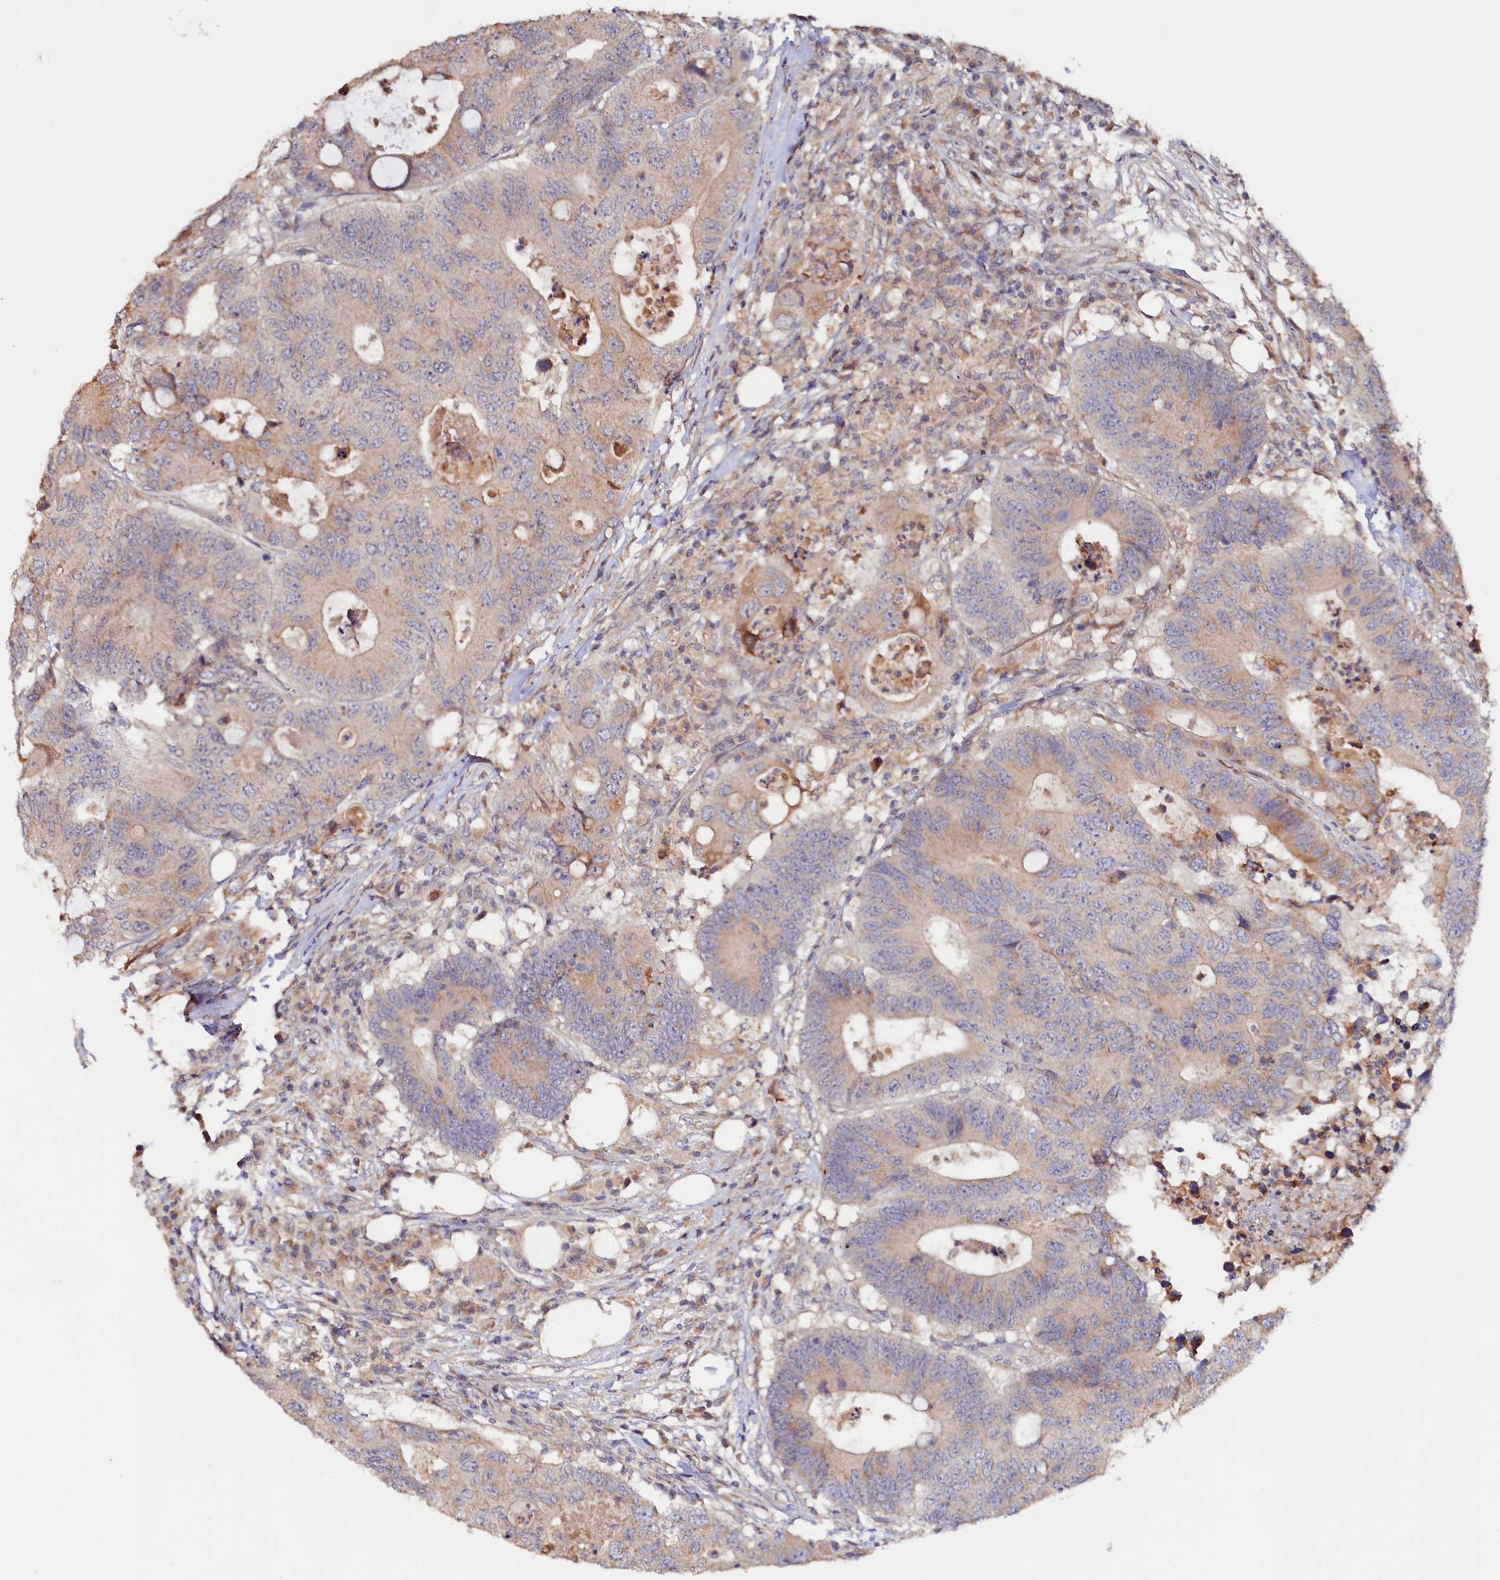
{"staining": {"intensity": "weak", "quantity": "25%-75%", "location": "cytoplasmic/membranous"}, "tissue": "colorectal cancer", "cell_type": "Tumor cells", "image_type": "cancer", "snomed": [{"axis": "morphology", "description": "Adenocarcinoma, NOS"}, {"axis": "topography", "description": "Colon"}], "caption": "The micrograph shows a brown stain indicating the presence of a protein in the cytoplasmic/membranous of tumor cells in colorectal adenocarcinoma. Using DAB (brown) and hematoxylin (blue) stains, captured at high magnification using brightfield microscopy.", "gene": "TANGO6", "patient": {"sex": "male", "age": 71}}